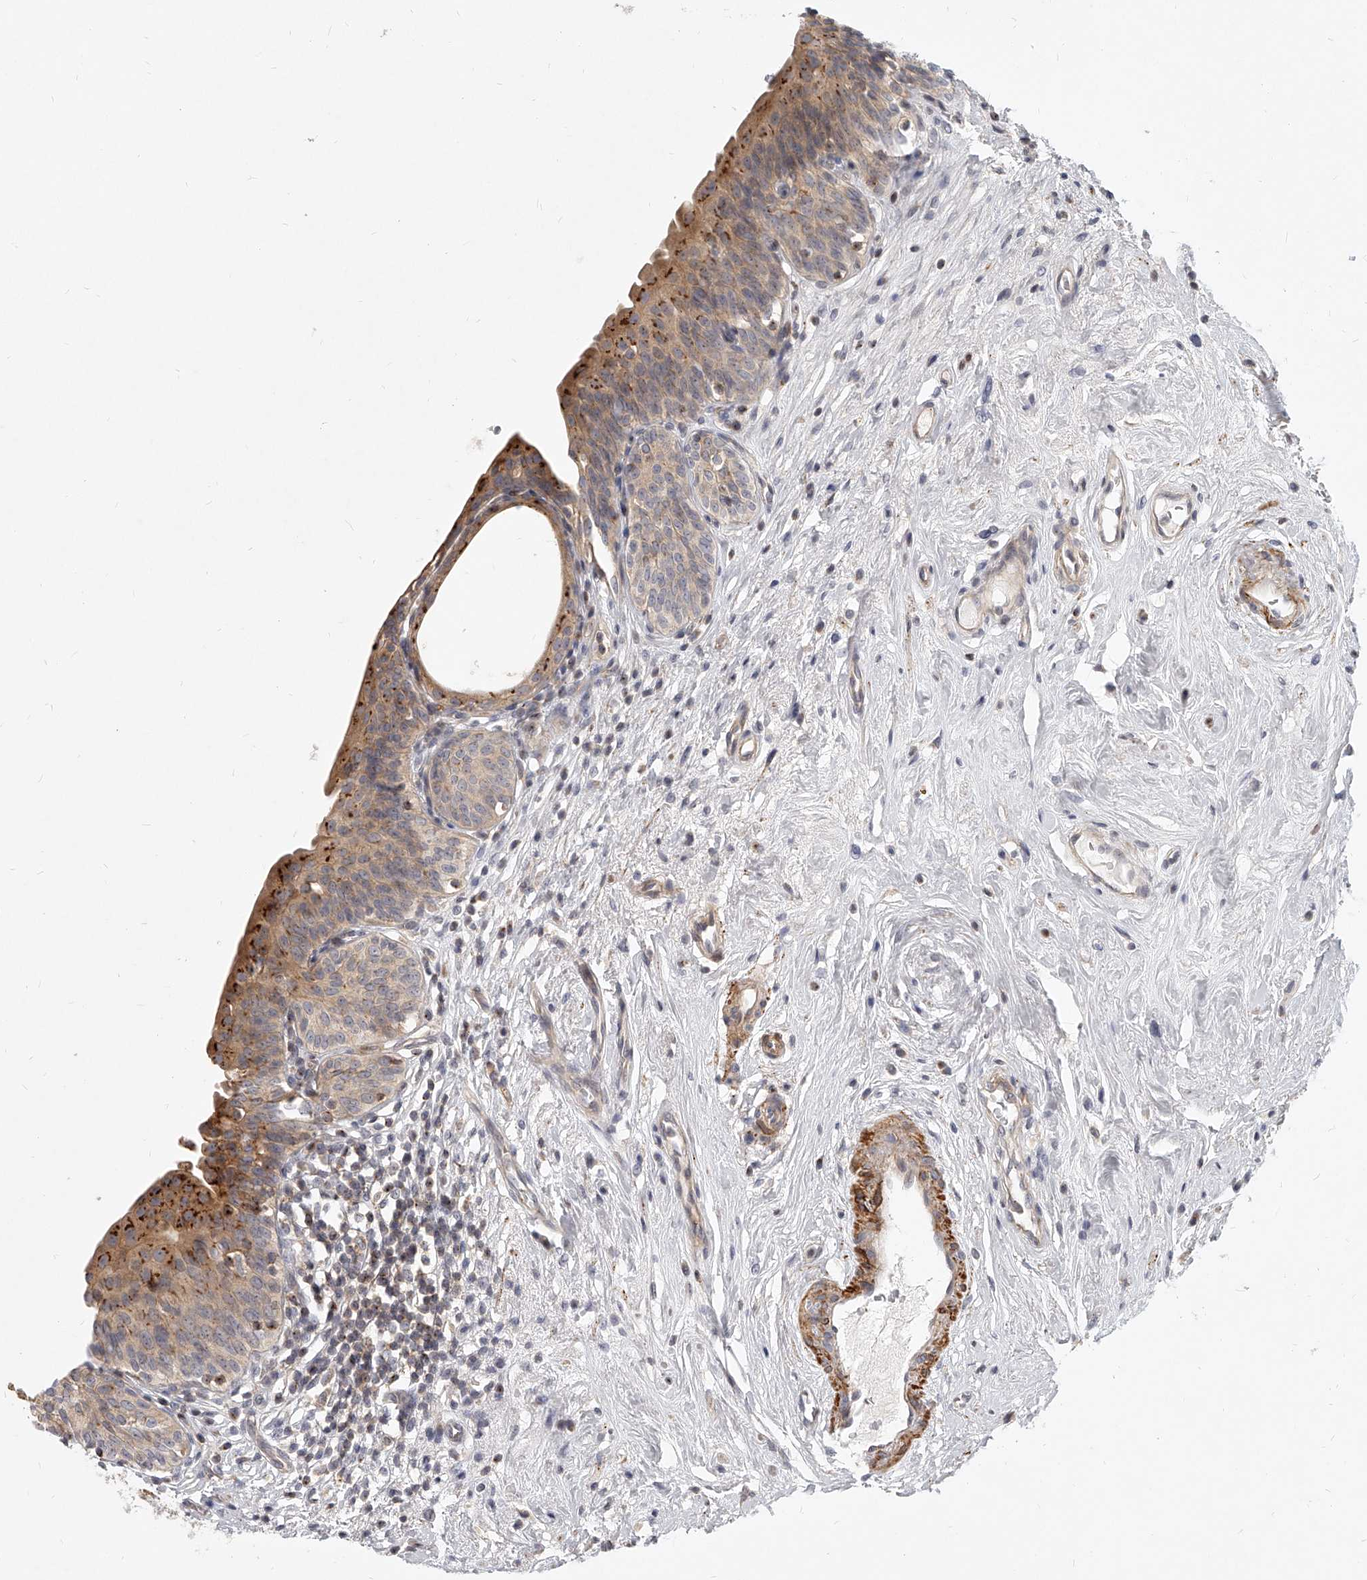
{"staining": {"intensity": "moderate", "quantity": "25%-75%", "location": "cytoplasmic/membranous"}, "tissue": "urinary bladder", "cell_type": "Urothelial cells", "image_type": "normal", "snomed": [{"axis": "morphology", "description": "Normal tissue, NOS"}, {"axis": "topography", "description": "Urinary bladder"}], "caption": "Human urinary bladder stained for a protein (brown) exhibits moderate cytoplasmic/membranous positive positivity in approximately 25%-75% of urothelial cells.", "gene": "SLC37A1", "patient": {"sex": "male", "age": 83}}